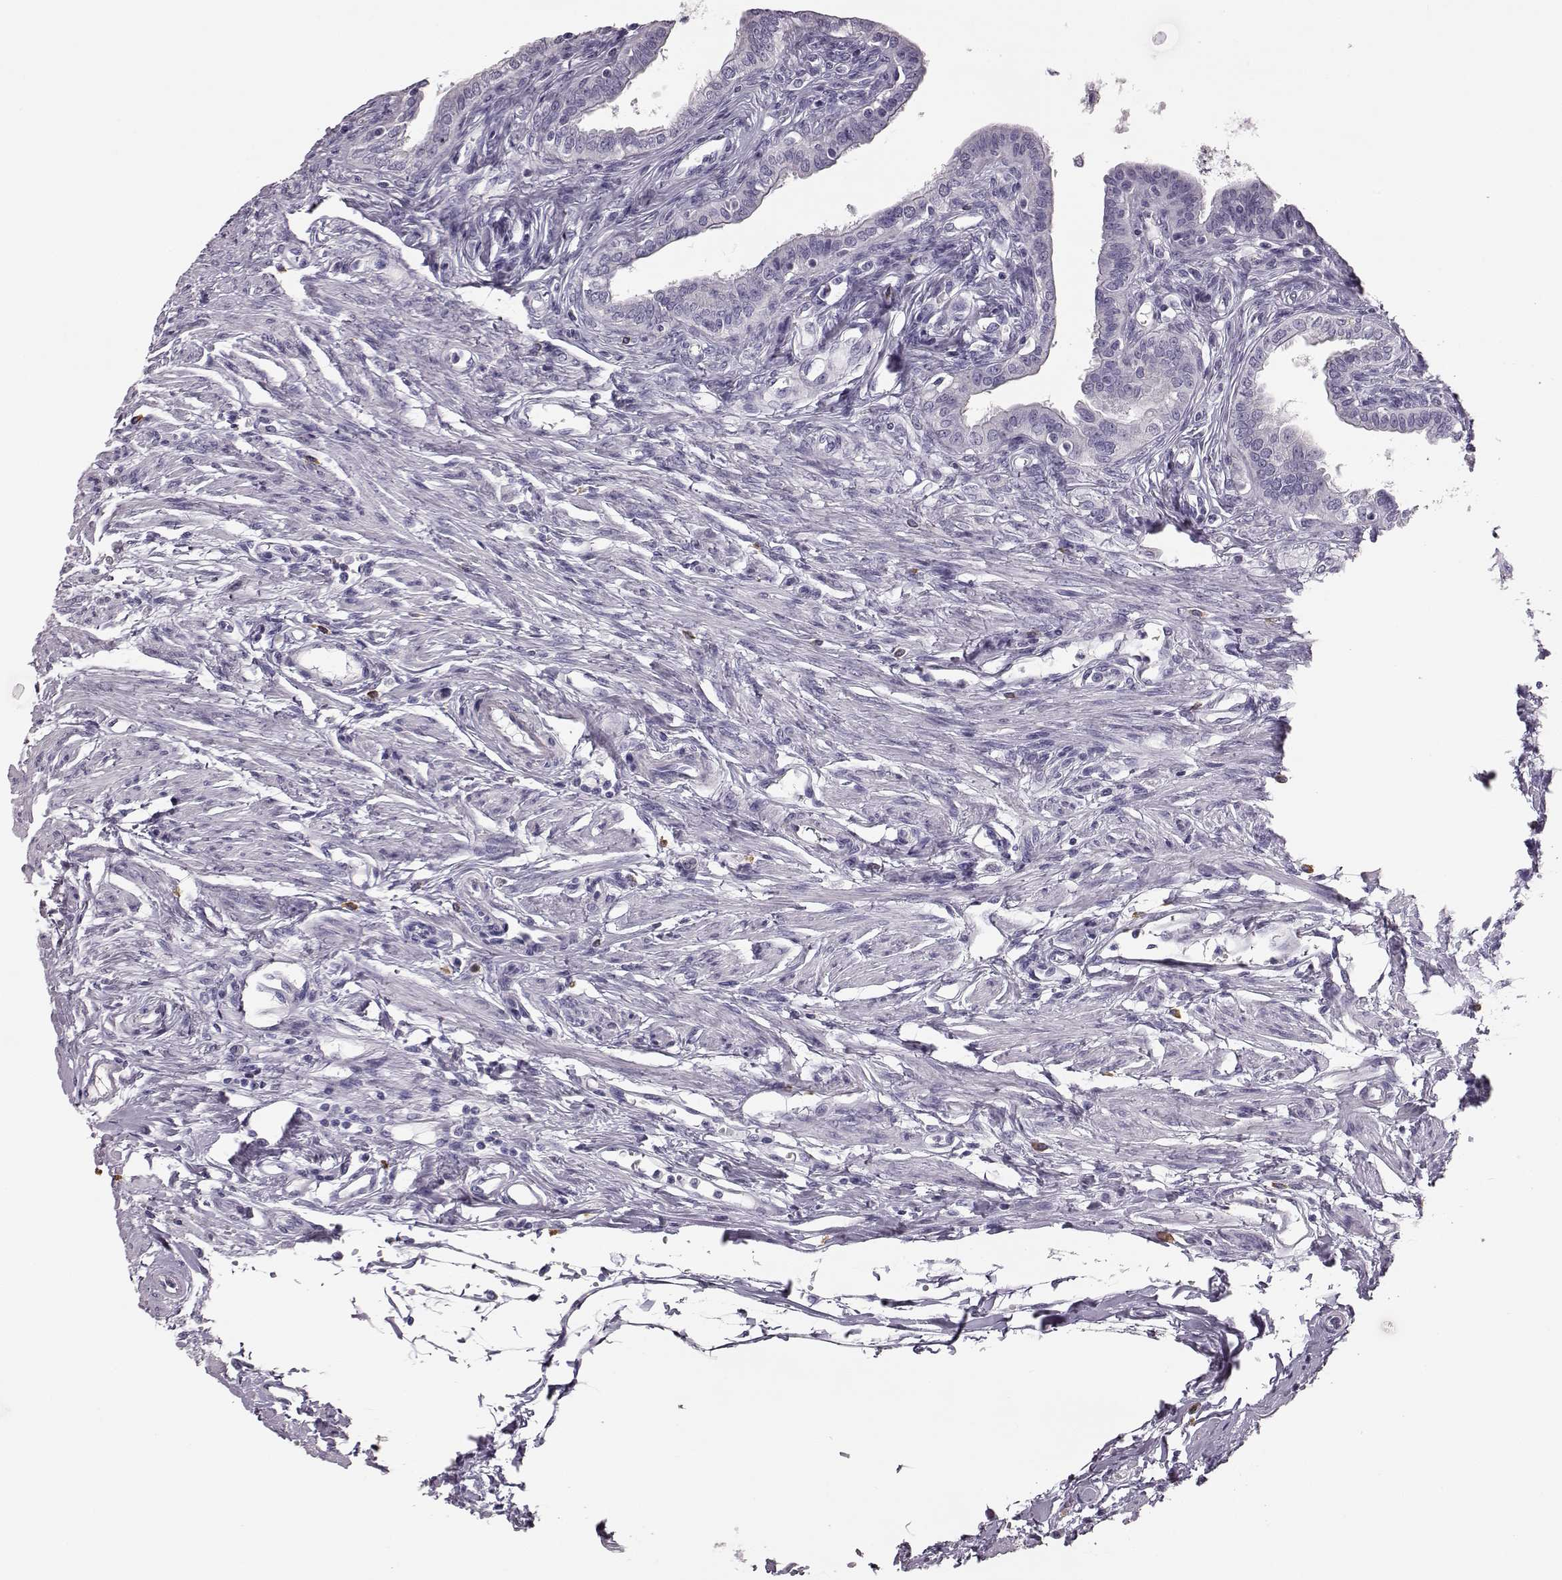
{"staining": {"intensity": "negative", "quantity": "none", "location": "none"}, "tissue": "fallopian tube", "cell_type": "Glandular cells", "image_type": "normal", "snomed": [{"axis": "morphology", "description": "Normal tissue, NOS"}, {"axis": "morphology", "description": "Carcinoma, endometroid"}, {"axis": "topography", "description": "Fallopian tube"}, {"axis": "topography", "description": "Ovary"}], "caption": "High power microscopy image of an immunohistochemistry micrograph of unremarkable fallopian tube, revealing no significant expression in glandular cells.", "gene": "NPTXR", "patient": {"sex": "female", "age": 42}}